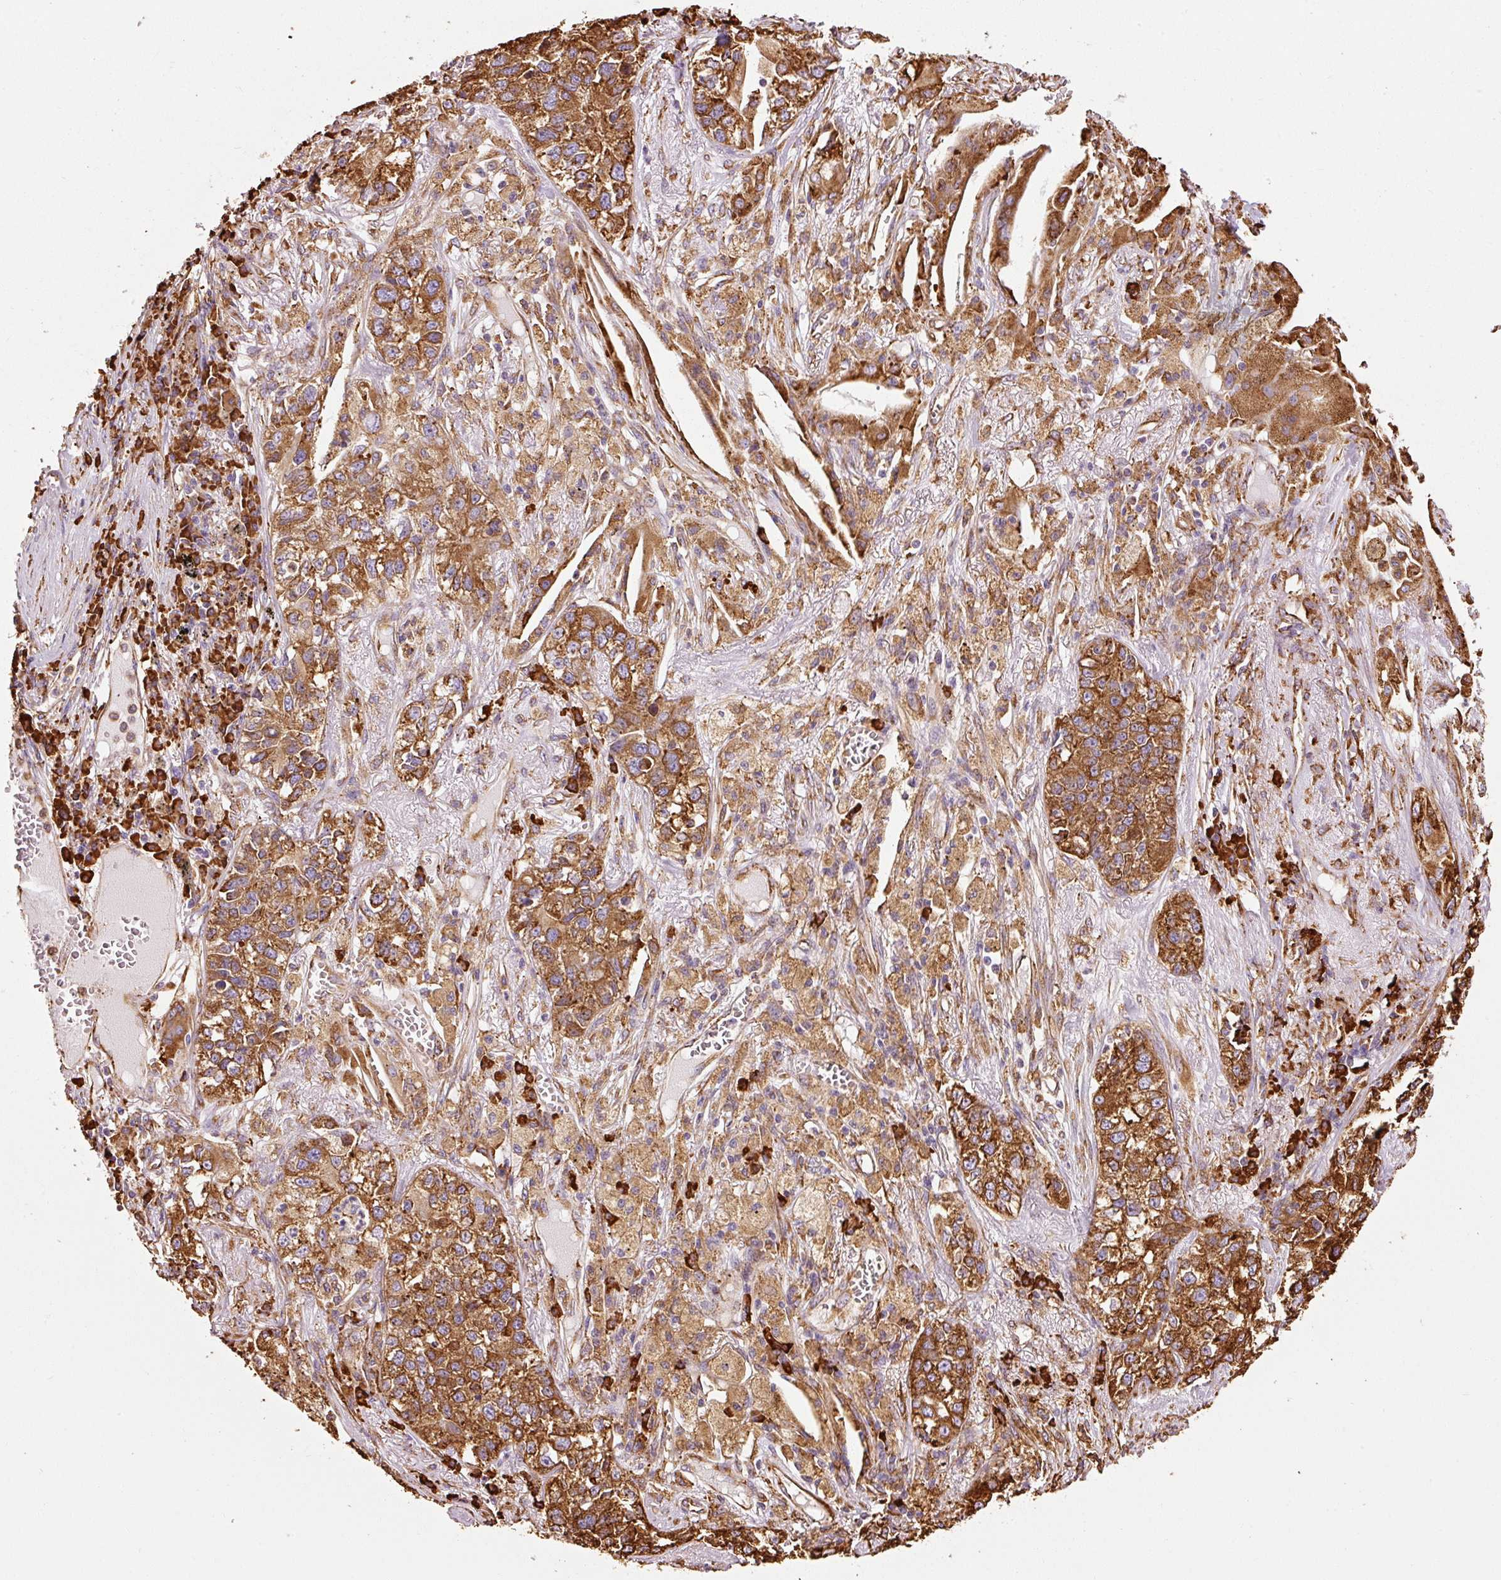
{"staining": {"intensity": "strong", "quantity": ">75%", "location": "cytoplasmic/membranous"}, "tissue": "lung cancer", "cell_type": "Tumor cells", "image_type": "cancer", "snomed": [{"axis": "morphology", "description": "Adenocarcinoma, NOS"}, {"axis": "topography", "description": "Lung"}], "caption": "Brown immunohistochemical staining in lung adenocarcinoma exhibits strong cytoplasmic/membranous expression in about >75% of tumor cells.", "gene": "KLC1", "patient": {"sex": "male", "age": 49}}